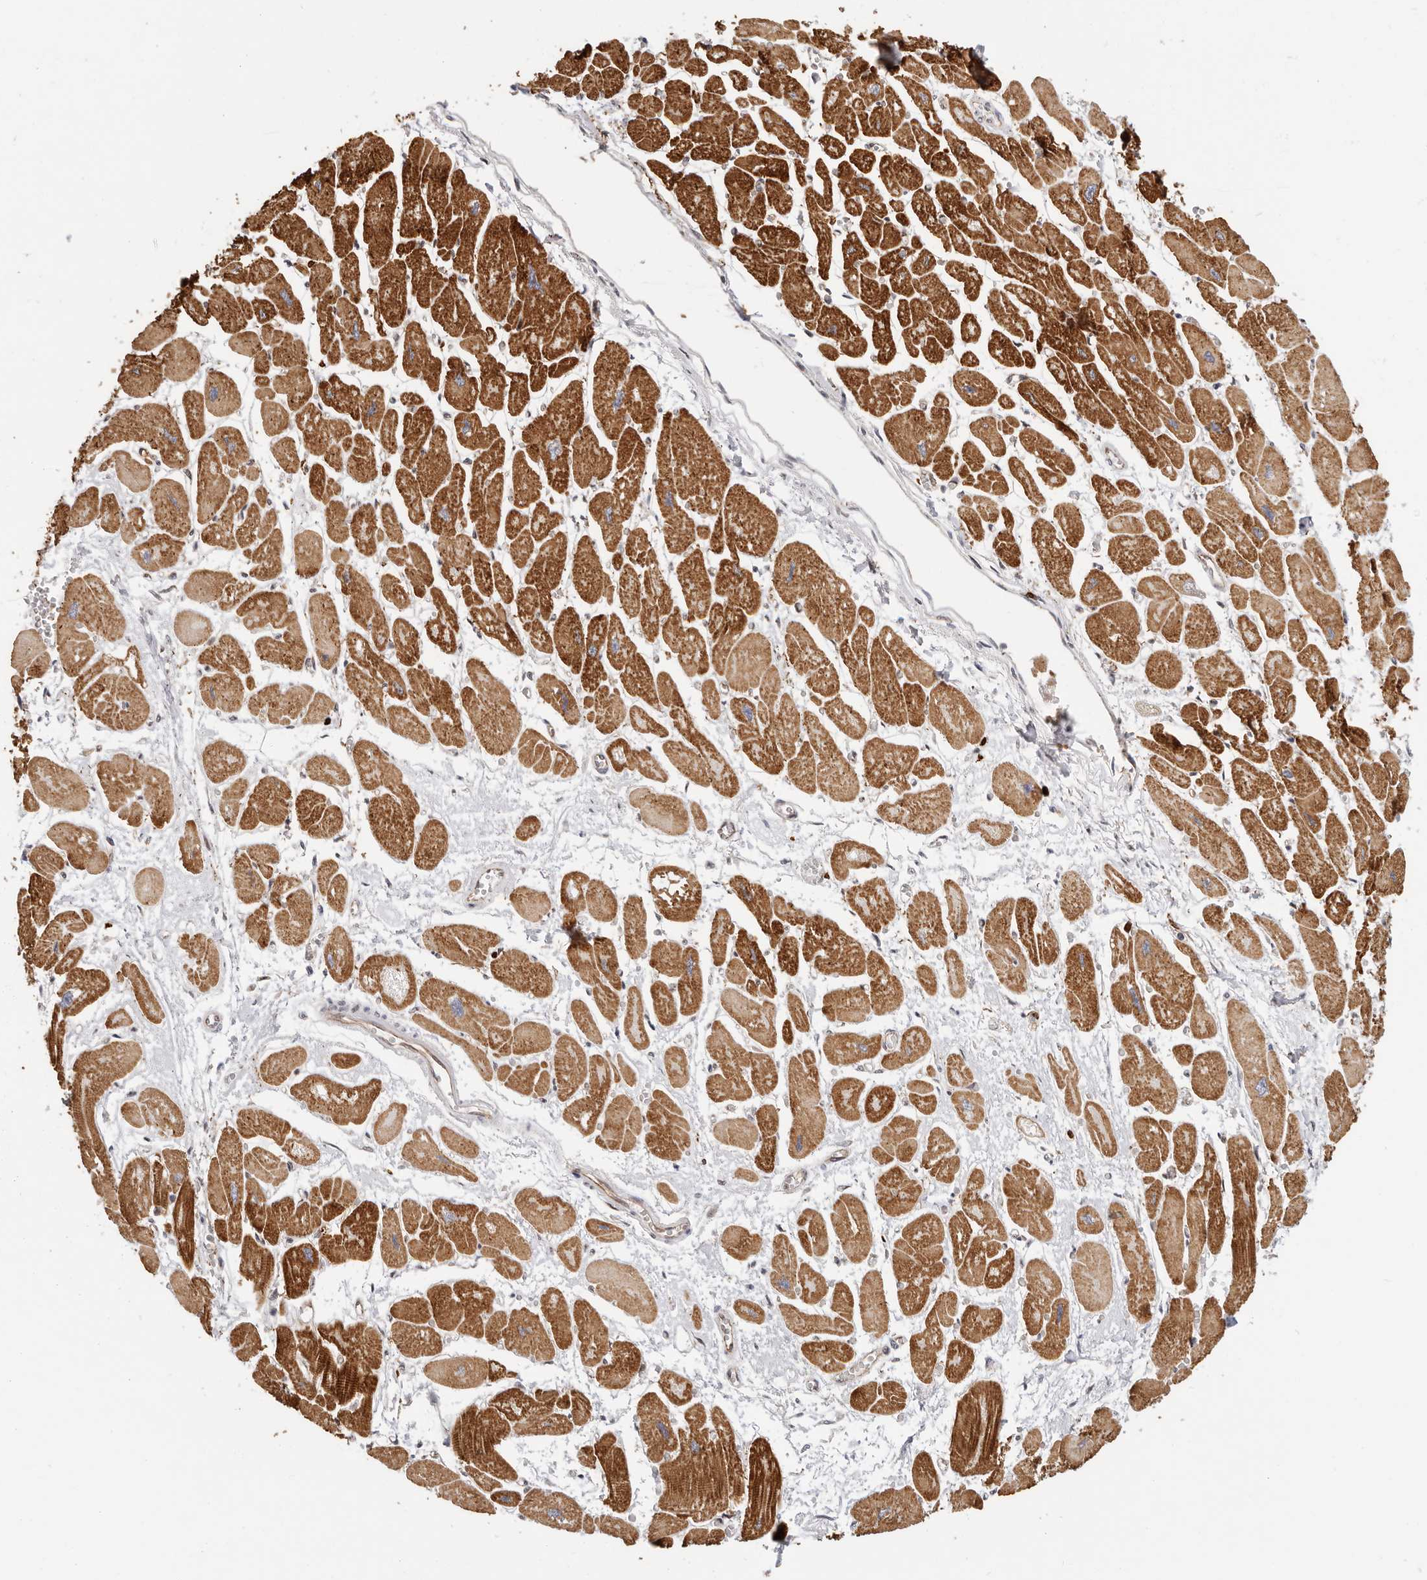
{"staining": {"intensity": "moderate", "quantity": ">75%", "location": "cytoplasmic/membranous"}, "tissue": "heart muscle", "cell_type": "Cardiomyocytes", "image_type": "normal", "snomed": [{"axis": "morphology", "description": "Normal tissue, NOS"}, {"axis": "topography", "description": "Heart"}], "caption": "Brown immunohistochemical staining in normal heart muscle shows moderate cytoplasmic/membranous staining in about >75% of cardiomyocytes. (Brightfield microscopy of DAB IHC at high magnification).", "gene": "AFDN", "patient": {"sex": "female", "age": 54}}